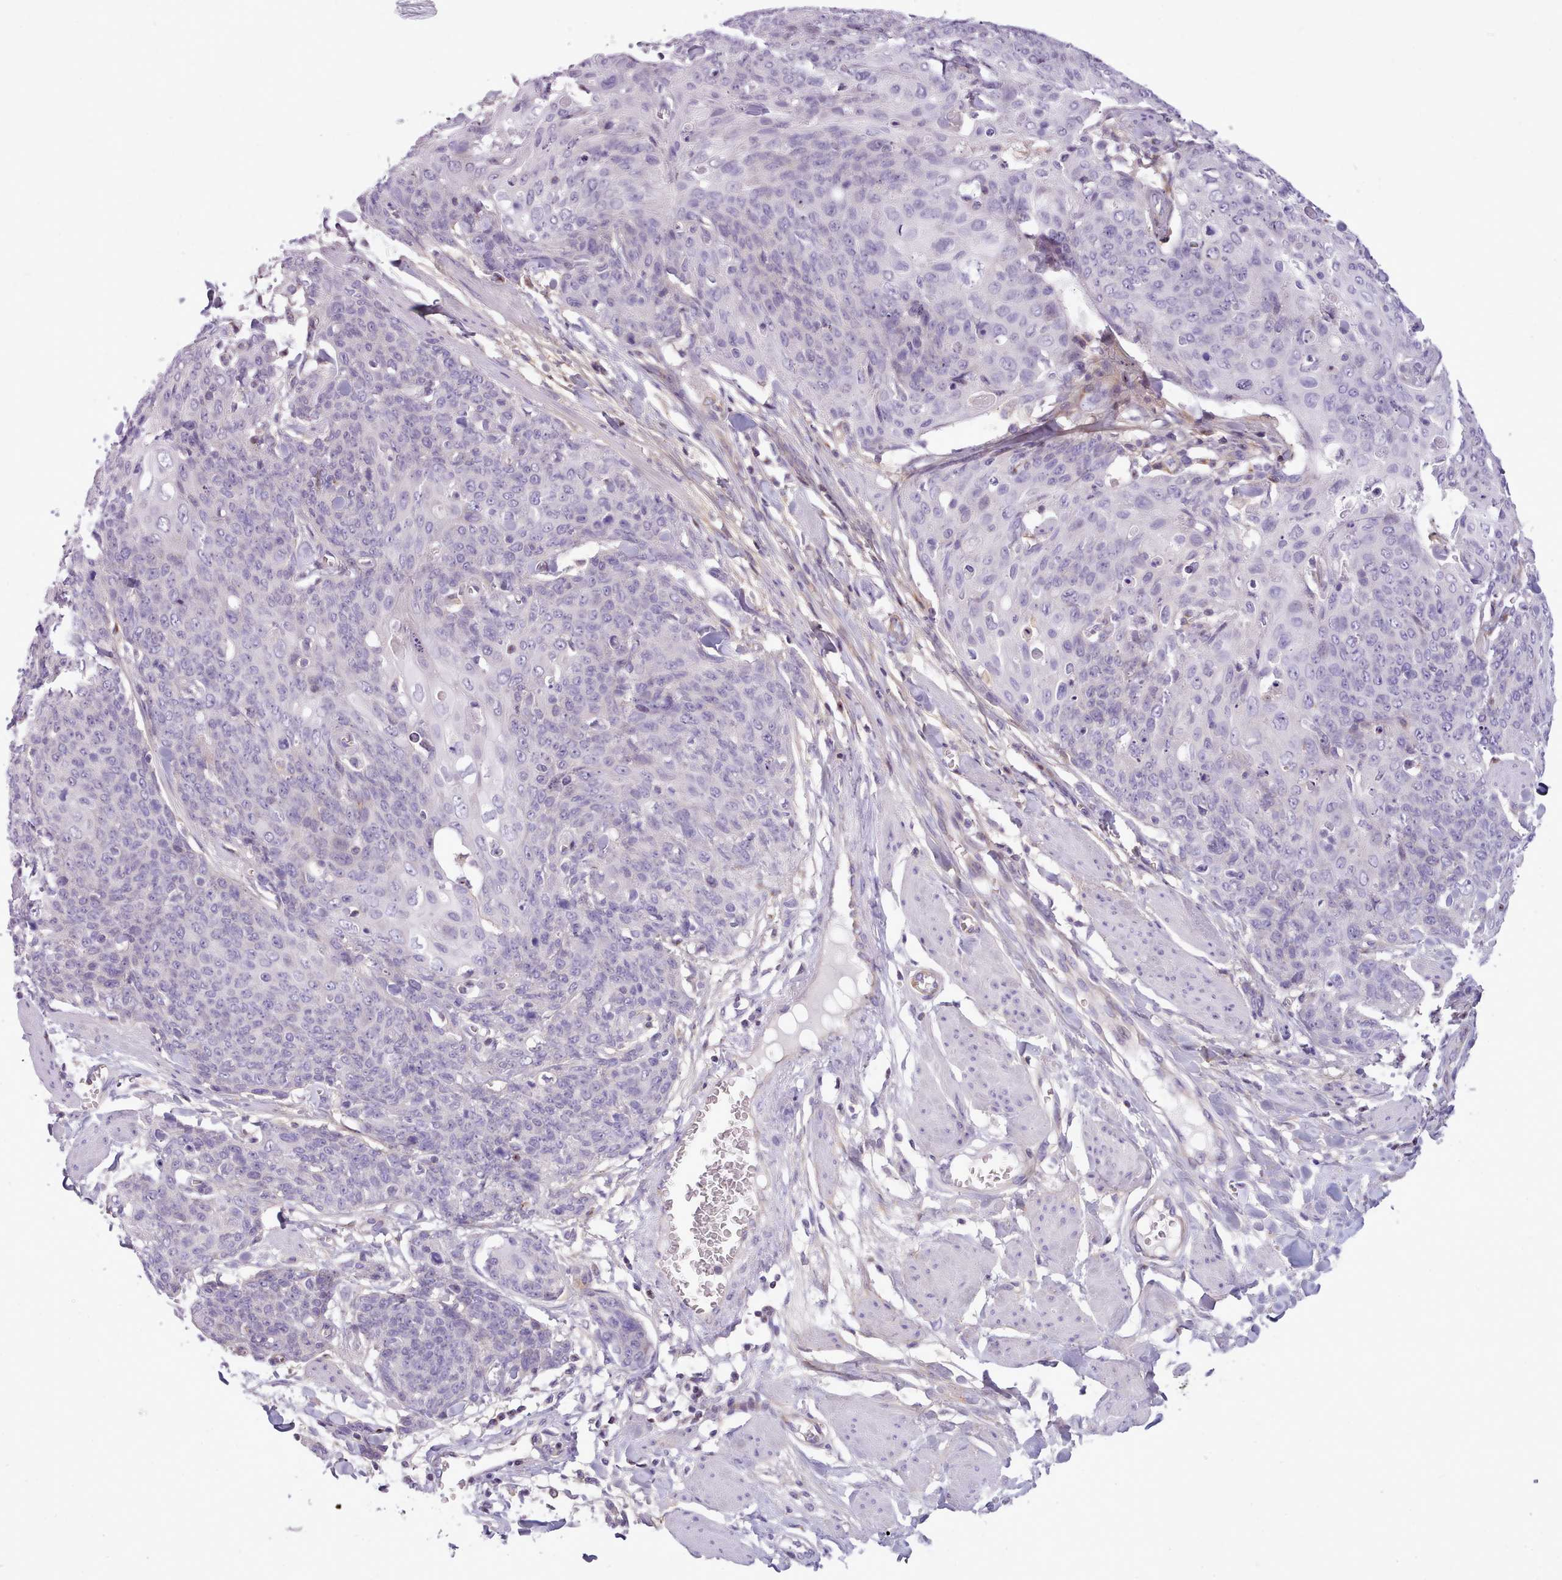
{"staining": {"intensity": "negative", "quantity": "none", "location": "none"}, "tissue": "skin cancer", "cell_type": "Tumor cells", "image_type": "cancer", "snomed": [{"axis": "morphology", "description": "Squamous cell carcinoma, NOS"}, {"axis": "topography", "description": "Skin"}, {"axis": "topography", "description": "Vulva"}], "caption": "A histopathology image of human squamous cell carcinoma (skin) is negative for staining in tumor cells.", "gene": "CYP2A13", "patient": {"sex": "female", "age": 85}}